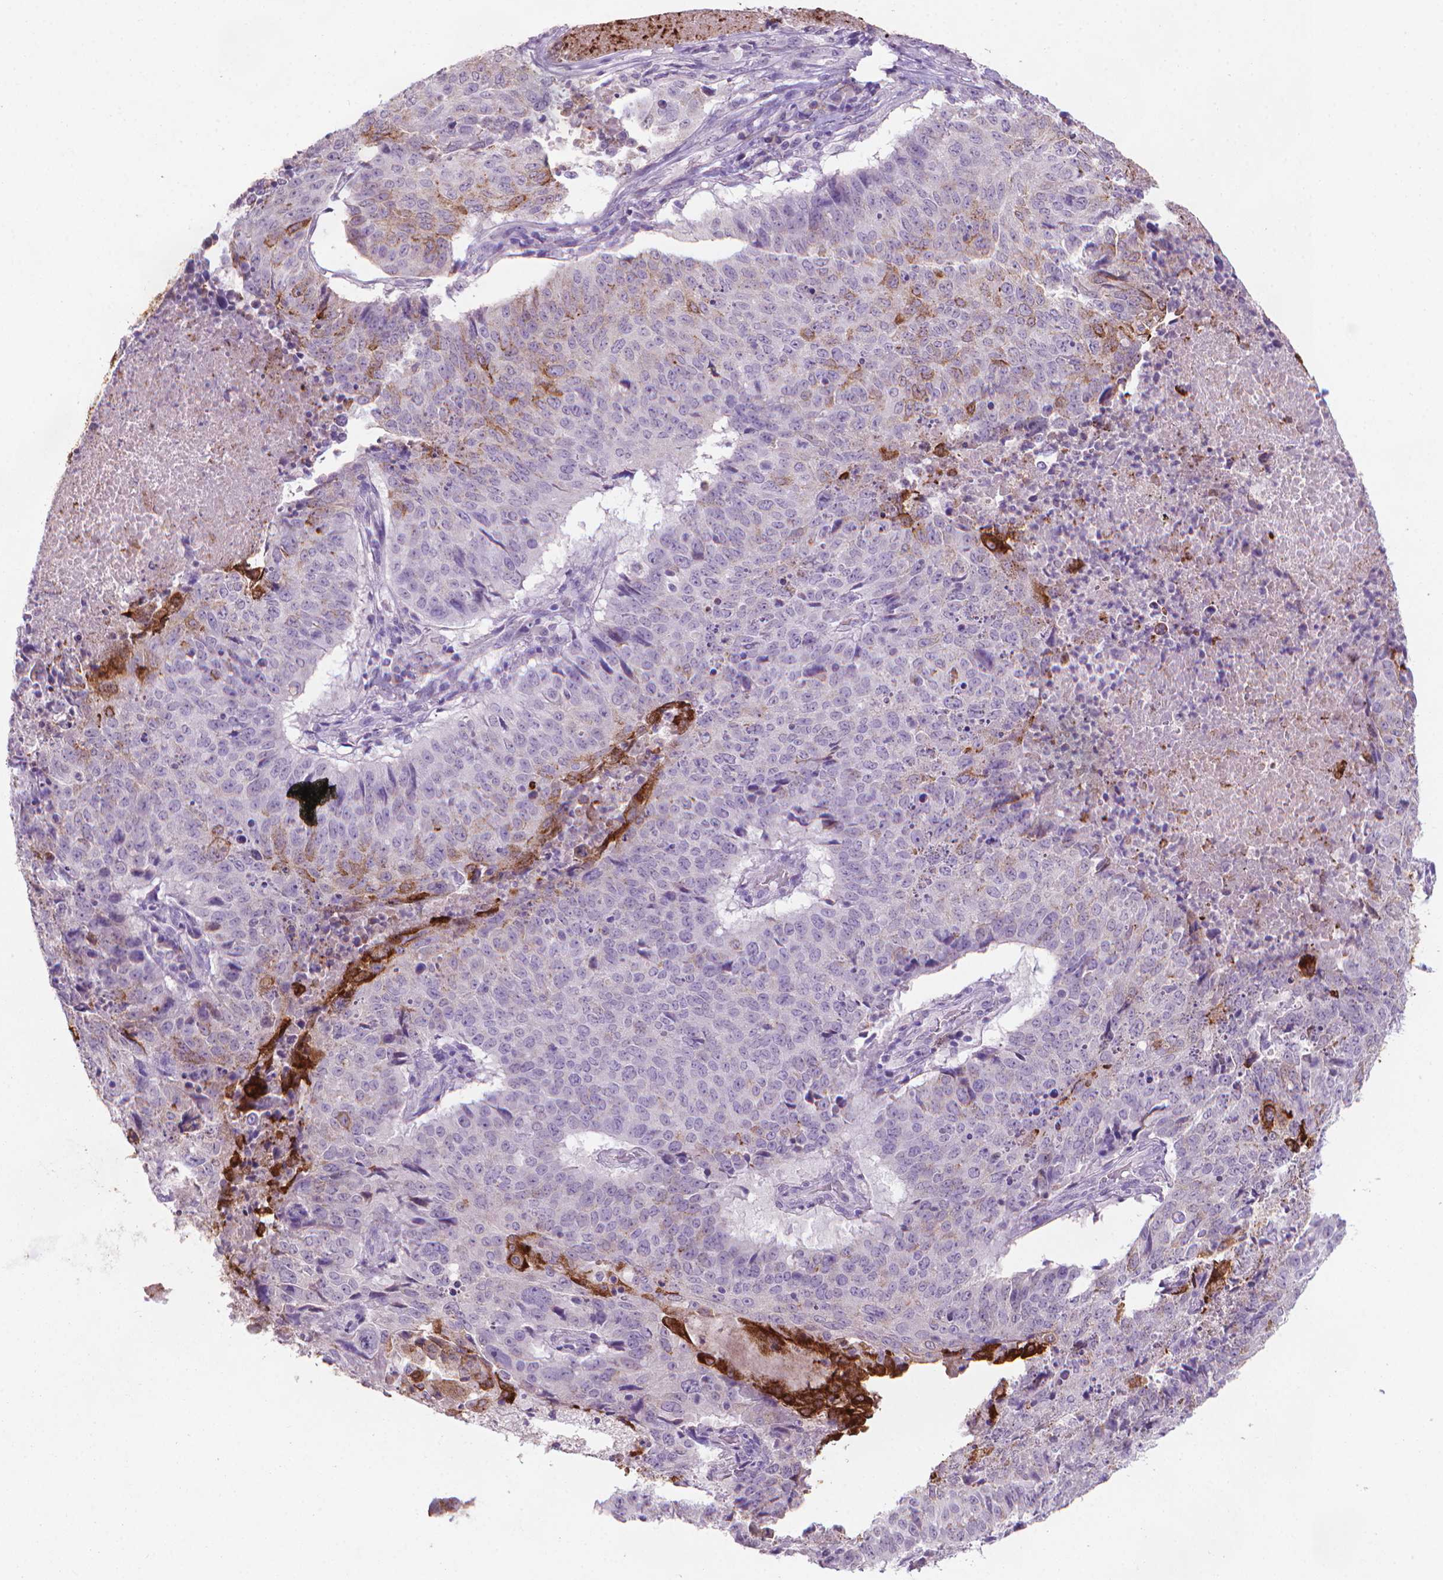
{"staining": {"intensity": "strong", "quantity": "<25%", "location": "cytoplasmic/membranous"}, "tissue": "lung cancer", "cell_type": "Tumor cells", "image_type": "cancer", "snomed": [{"axis": "morphology", "description": "Normal tissue, NOS"}, {"axis": "morphology", "description": "Squamous cell carcinoma, NOS"}, {"axis": "topography", "description": "Bronchus"}, {"axis": "topography", "description": "Lung"}], "caption": "Immunohistochemistry (IHC) image of neoplastic tissue: lung cancer stained using immunohistochemistry demonstrates medium levels of strong protein expression localized specifically in the cytoplasmic/membranous of tumor cells, appearing as a cytoplasmic/membranous brown color.", "gene": "MUC1", "patient": {"sex": "male", "age": 64}}